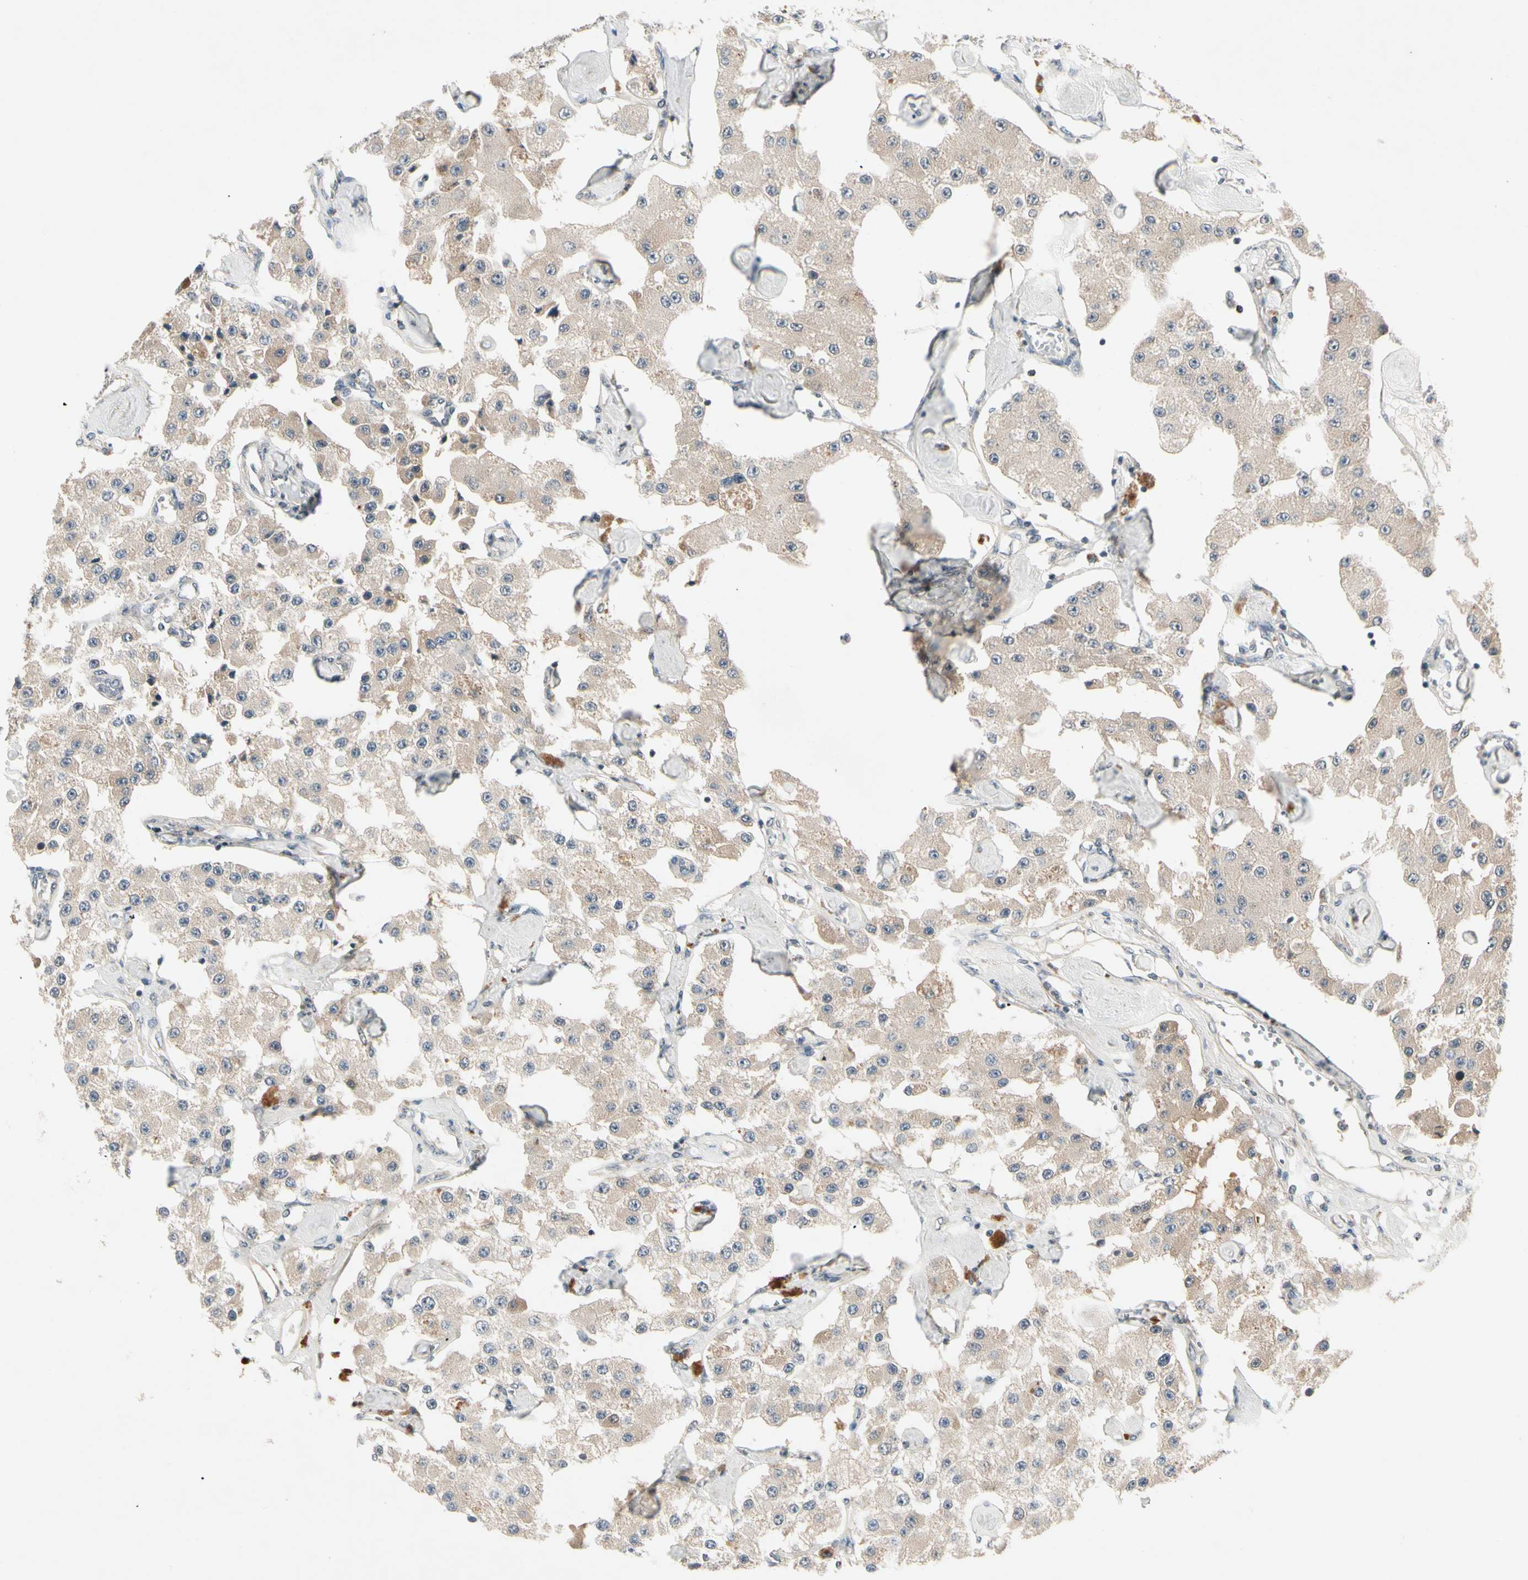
{"staining": {"intensity": "weak", "quantity": ">75%", "location": "cytoplasmic/membranous"}, "tissue": "carcinoid", "cell_type": "Tumor cells", "image_type": "cancer", "snomed": [{"axis": "morphology", "description": "Carcinoid, malignant, NOS"}, {"axis": "topography", "description": "Pancreas"}], "caption": "Weak cytoplasmic/membranous expression for a protein is appreciated in approximately >75% of tumor cells of malignant carcinoid using IHC.", "gene": "CCL4", "patient": {"sex": "male", "age": 41}}